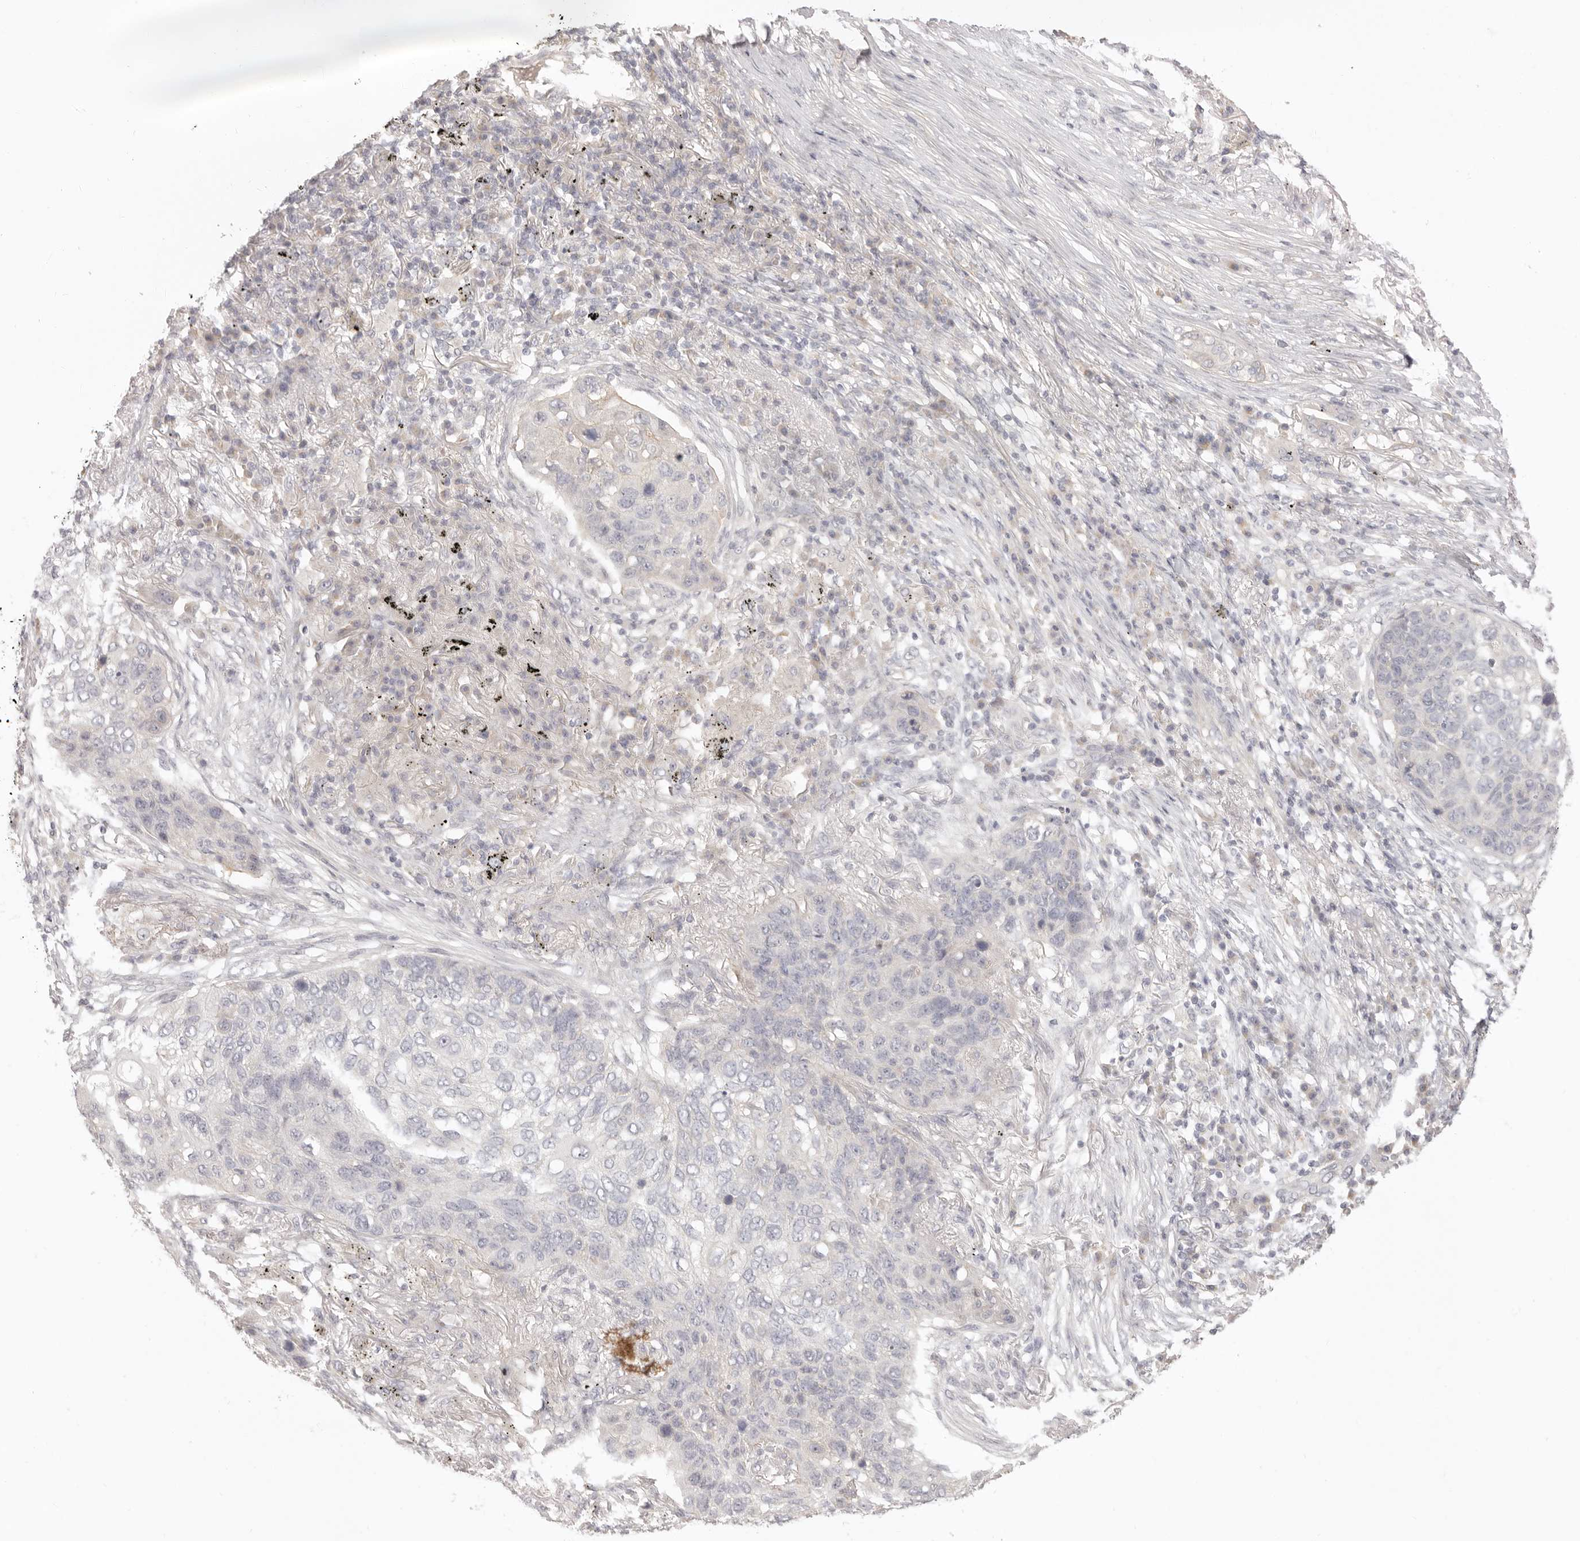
{"staining": {"intensity": "negative", "quantity": "none", "location": "none"}, "tissue": "lung cancer", "cell_type": "Tumor cells", "image_type": "cancer", "snomed": [{"axis": "morphology", "description": "Squamous cell carcinoma, NOS"}, {"axis": "topography", "description": "Lung"}], "caption": "High power microscopy photomicrograph of an IHC image of lung cancer (squamous cell carcinoma), revealing no significant staining in tumor cells.", "gene": "AHDC1", "patient": {"sex": "female", "age": 63}}